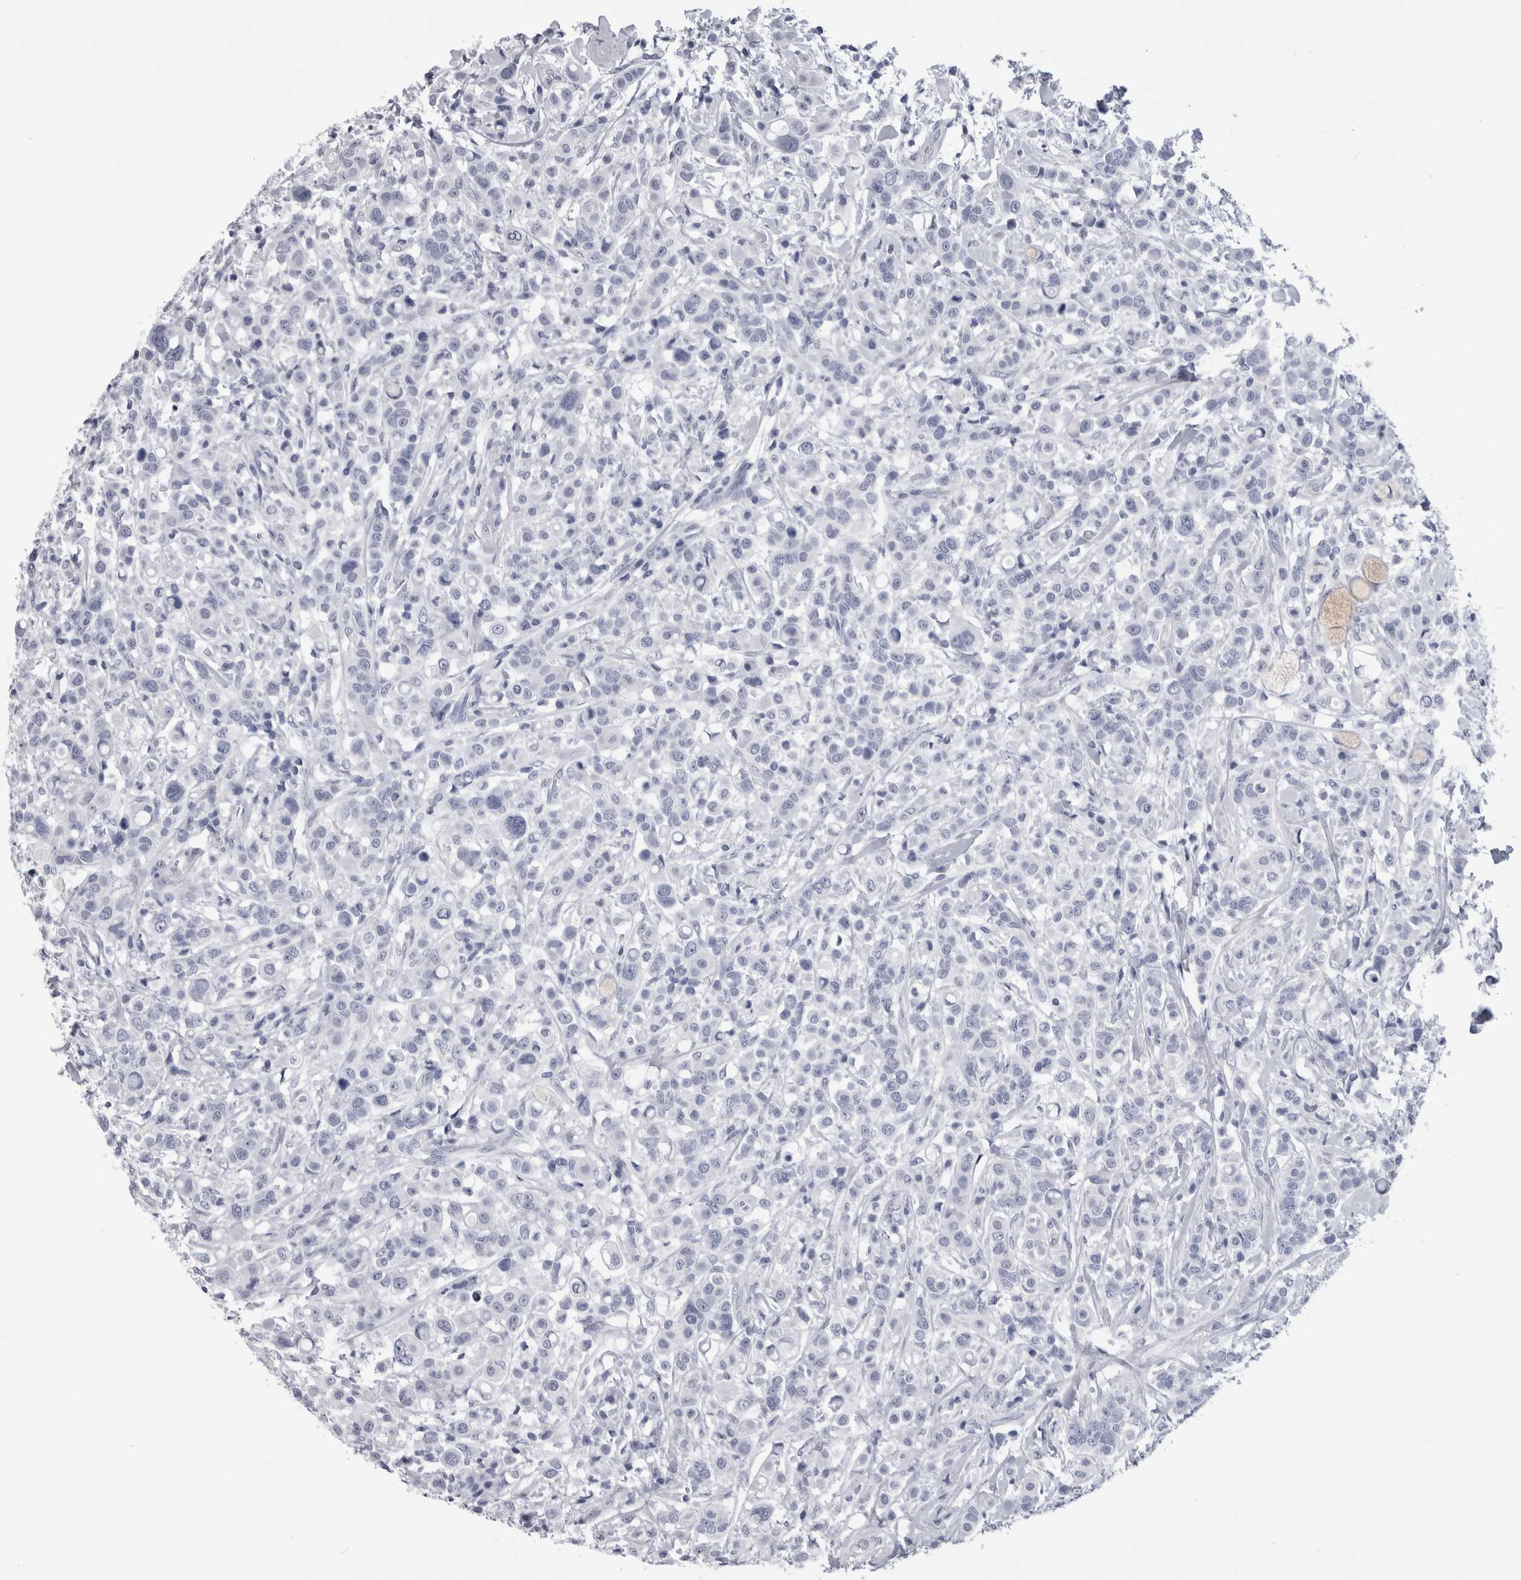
{"staining": {"intensity": "negative", "quantity": "none", "location": "none"}, "tissue": "breast cancer", "cell_type": "Tumor cells", "image_type": "cancer", "snomed": [{"axis": "morphology", "description": "Duct carcinoma"}, {"axis": "topography", "description": "Breast"}], "caption": "The micrograph shows no staining of tumor cells in breast cancer (invasive ductal carcinoma).", "gene": "AFMID", "patient": {"sex": "female", "age": 27}}